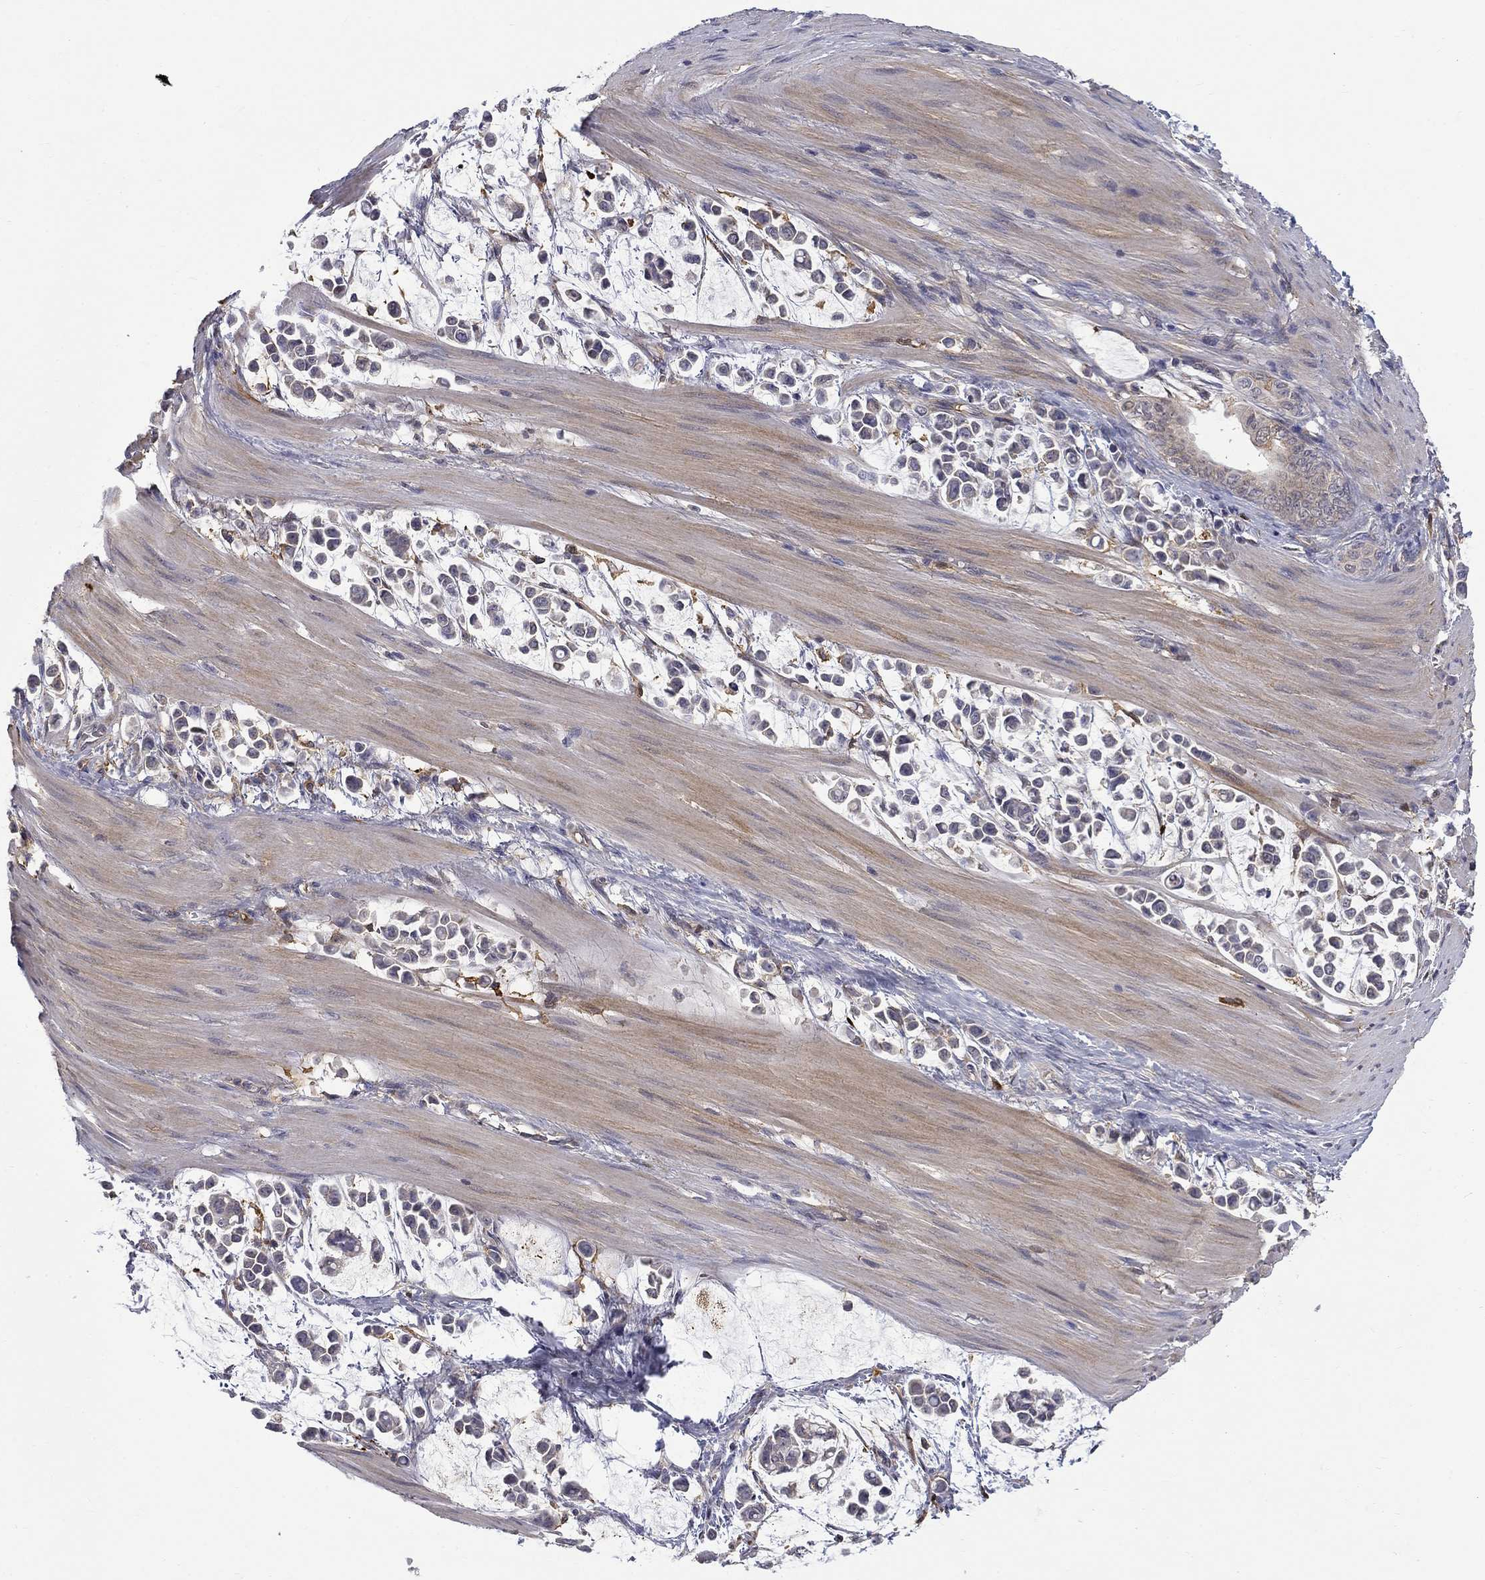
{"staining": {"intensity": "weak", "quantity": "<25%", "location": "cytoplasmic/membranous"}, "tissue": "stomach cancer", "cell_type": "Tumor cells", "image_type": "cancer", "snomed": [{"axis": "morphology", "description": "Adenocarcinoma, NOS"}, {"axis": "topography", "description": "Stomach"}], "caption": "Stomach cancer (adenocarcinoma) stained for a protein using IHC demonstrates no expression tumor cells.", "gene": "PCBP3", "patient": {"sex": "male", "age": 82}}